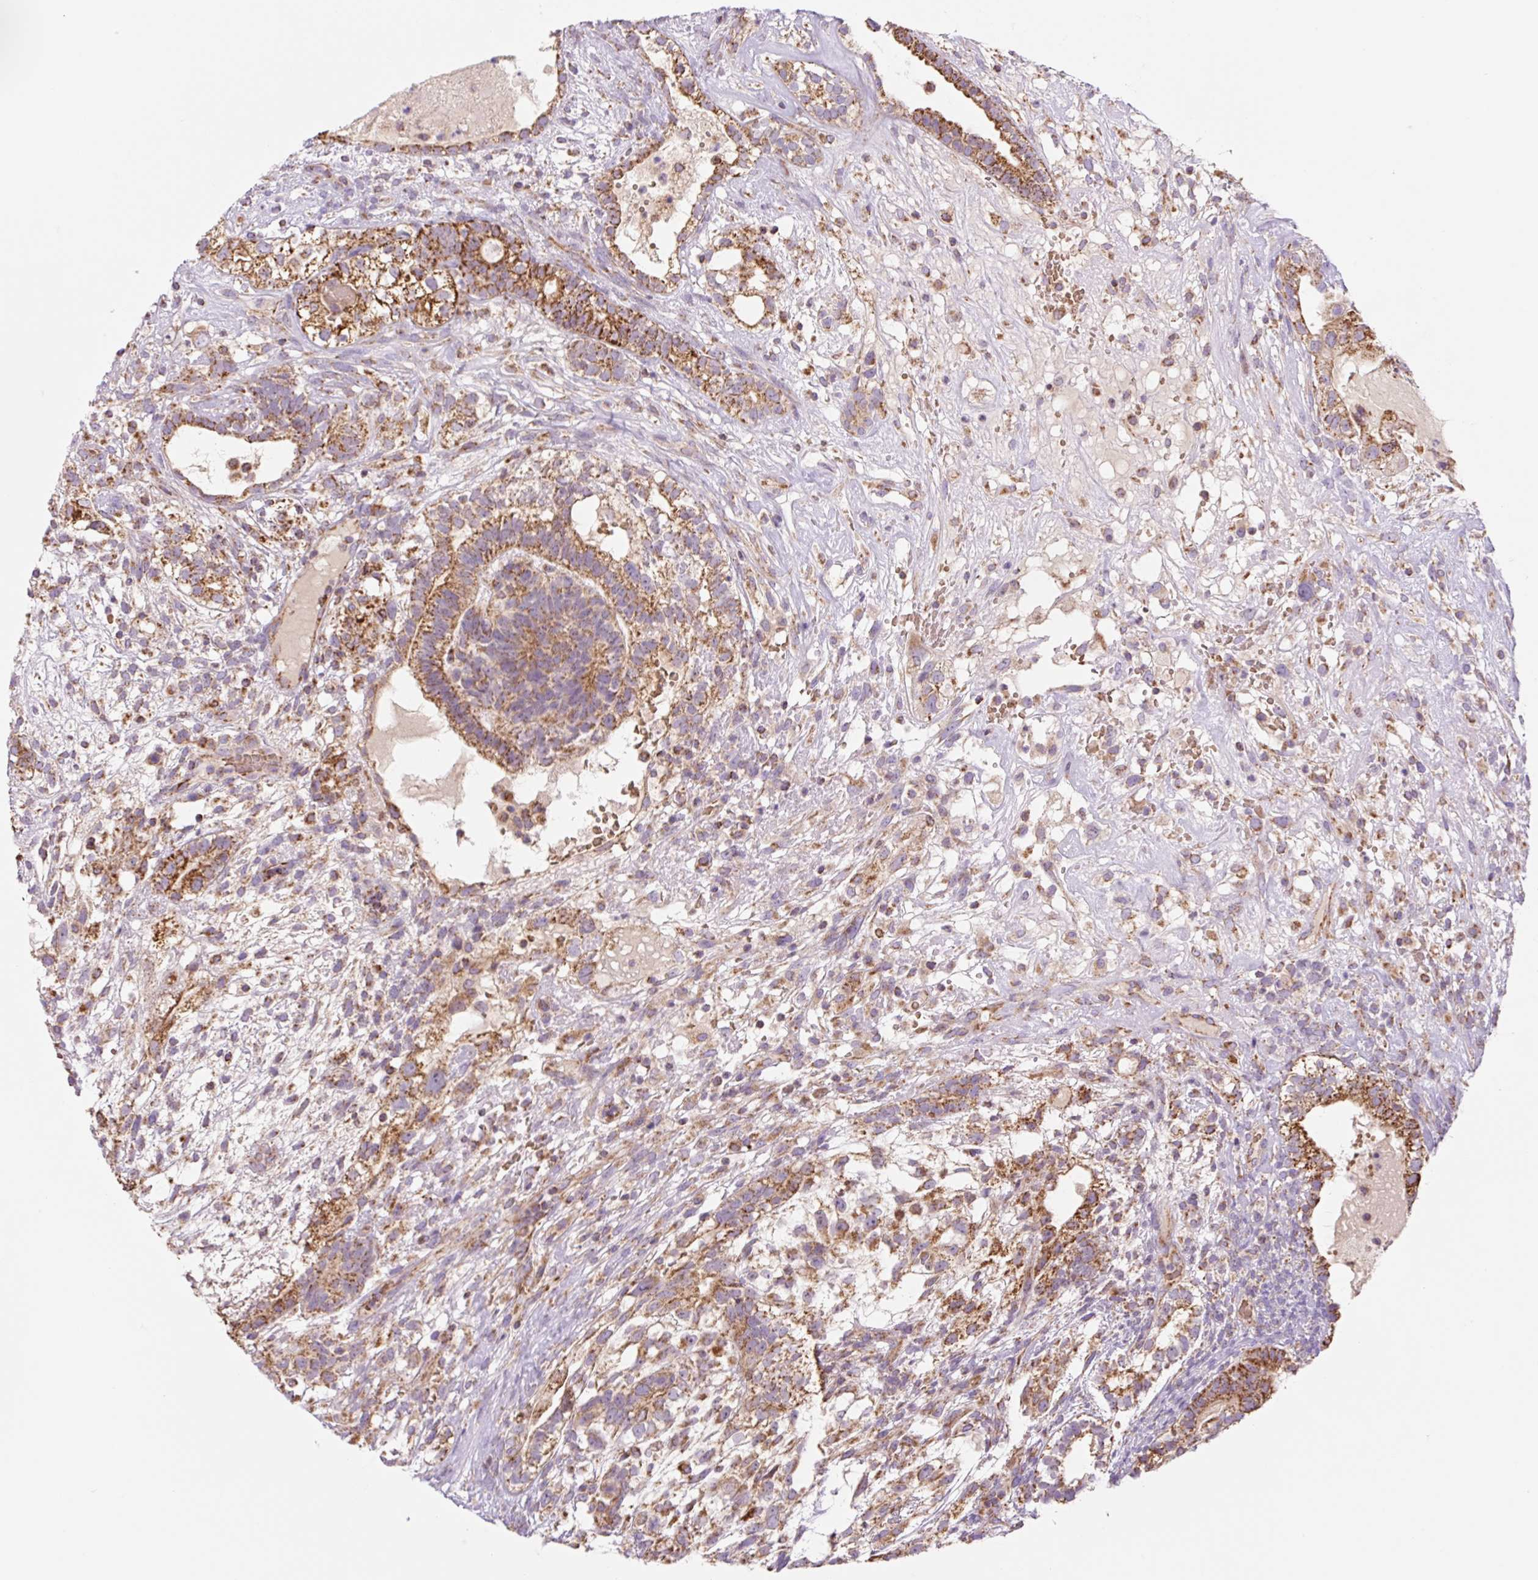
{"staining": {"intensity": "strong", "quantity": ">75%", "location": "cytoplasmic/membranous"}, "tissue": "testis cancer", "cell_type": "Tumor cells", "image_type": "cancer", "snomed": [{"axis": "morphology", "description": "Seminoma, NOS"}, {"axis": "morphology", "description": "Carcinoma, Embryonal, NOS"}, {"axis": "topography", "description": "Testis"}], "caption": "Testis cancer was stained to show a protein in brown. There is high levels of strong cytoplasmic/membranous staining in about >75% of tumor cells. Using DAB (3,3'-diaminobenzidine) (brown) and hematoxylin (blue) stains, captured at high magnification using brightfield microscopy.", "gene": "GOSR2", "patient": {"sex": "male", "age": 41}}